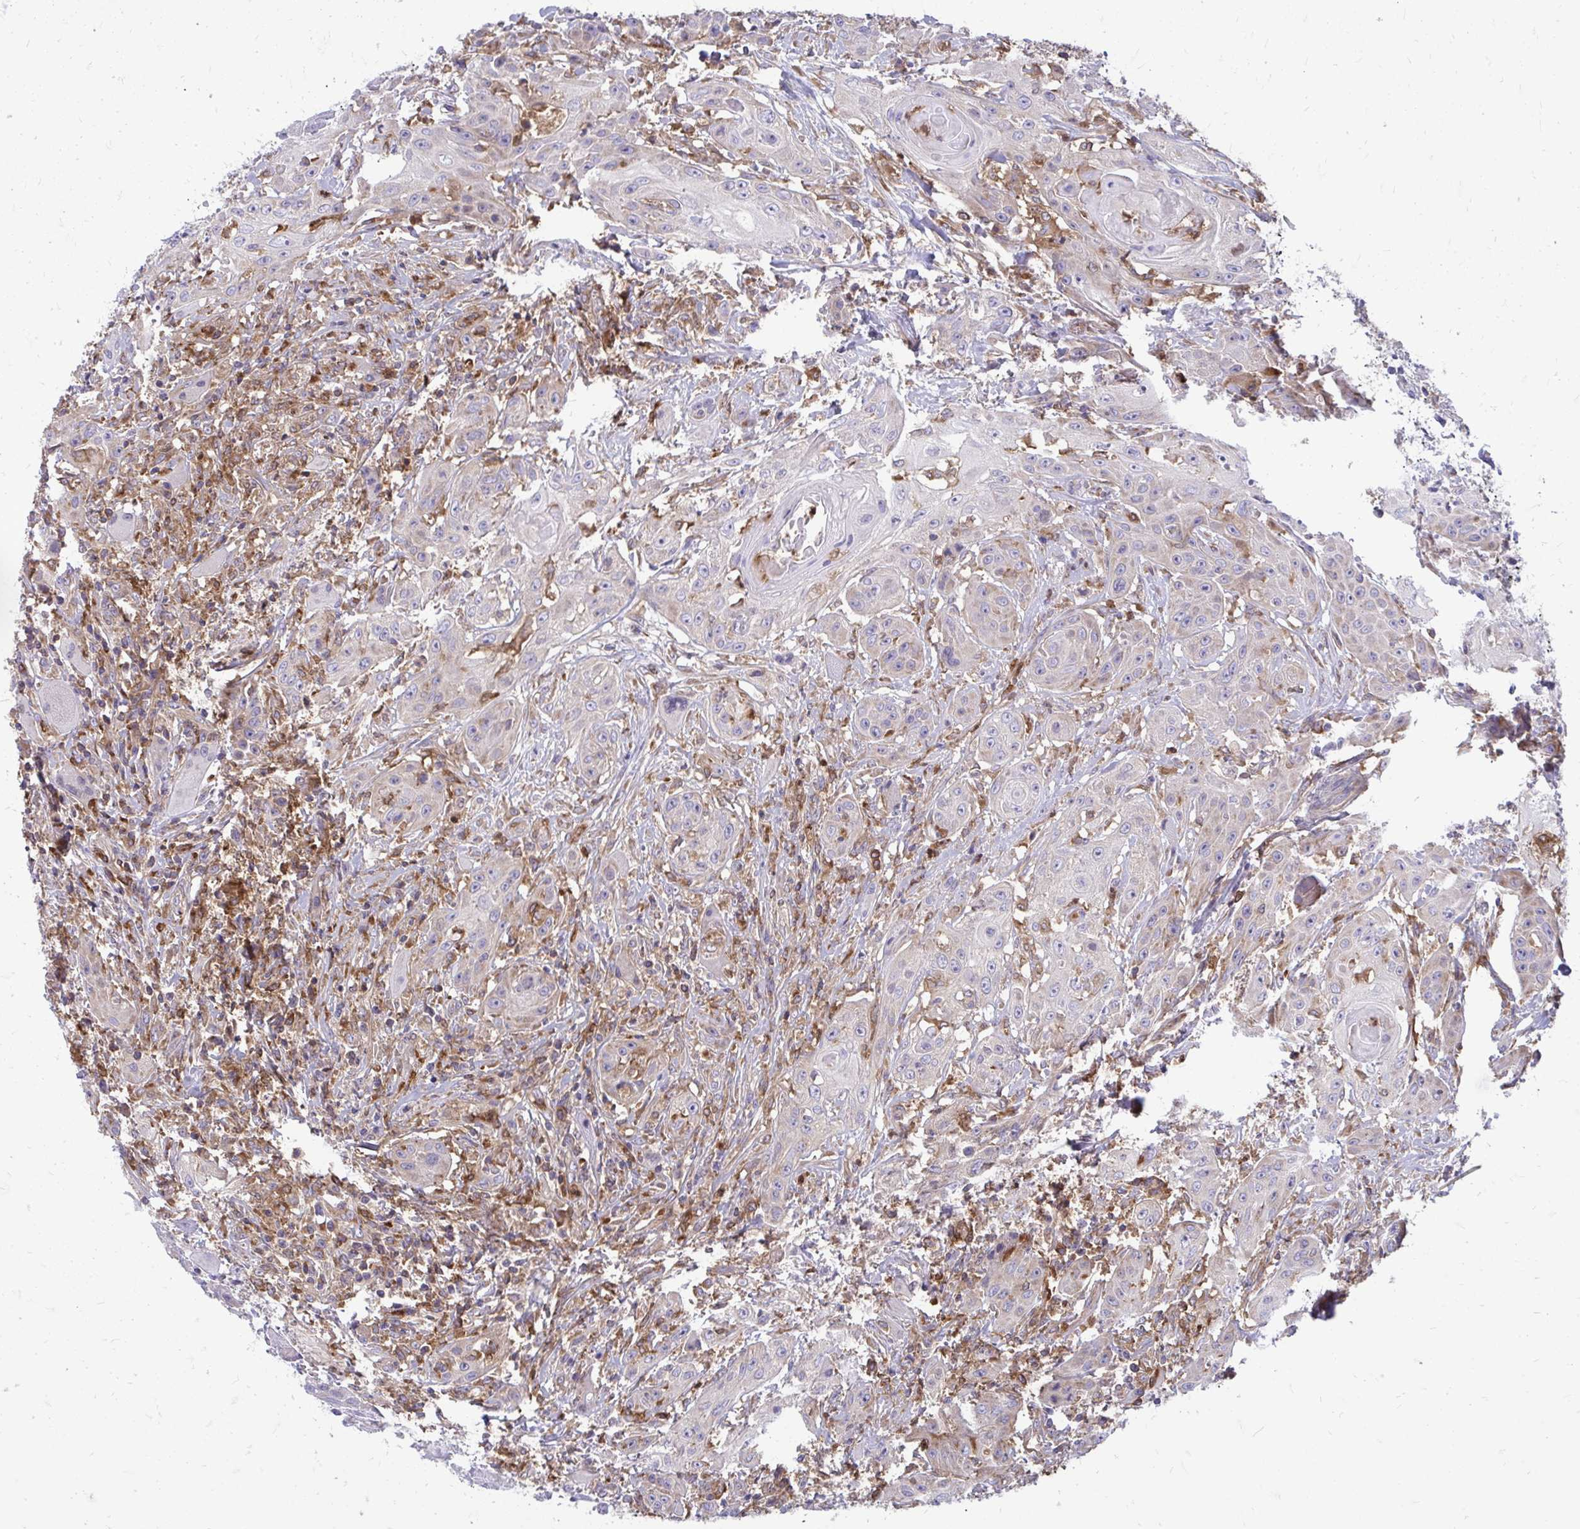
{"staining": {"intensity": "weak", "quantity": "<25%", "location": "cytoplasmic/membranous"}, "tissue": "head and neck cancer", "cell_type": "Tumor cells", "image_type": "cancer", "snomed": [{"axis": "morphology", "description": "Squamous cell carcinoma, NOS"}, {"axis": "topography", "description": "Oral tissue"}, {"axis": "topography", "description": "Head-Neck"}, {"axis": "topography", "description": "Neck, NOS"}], "caption": "DAB immunohistochemical staining of squamous cell carcinoma (head and neck) demonstrates no significant expression in tumor cells. (DAB immunohistochemistry, high magnification).", "gene": "ASAP1", "patient": {"sex": "female", "age": 55}}